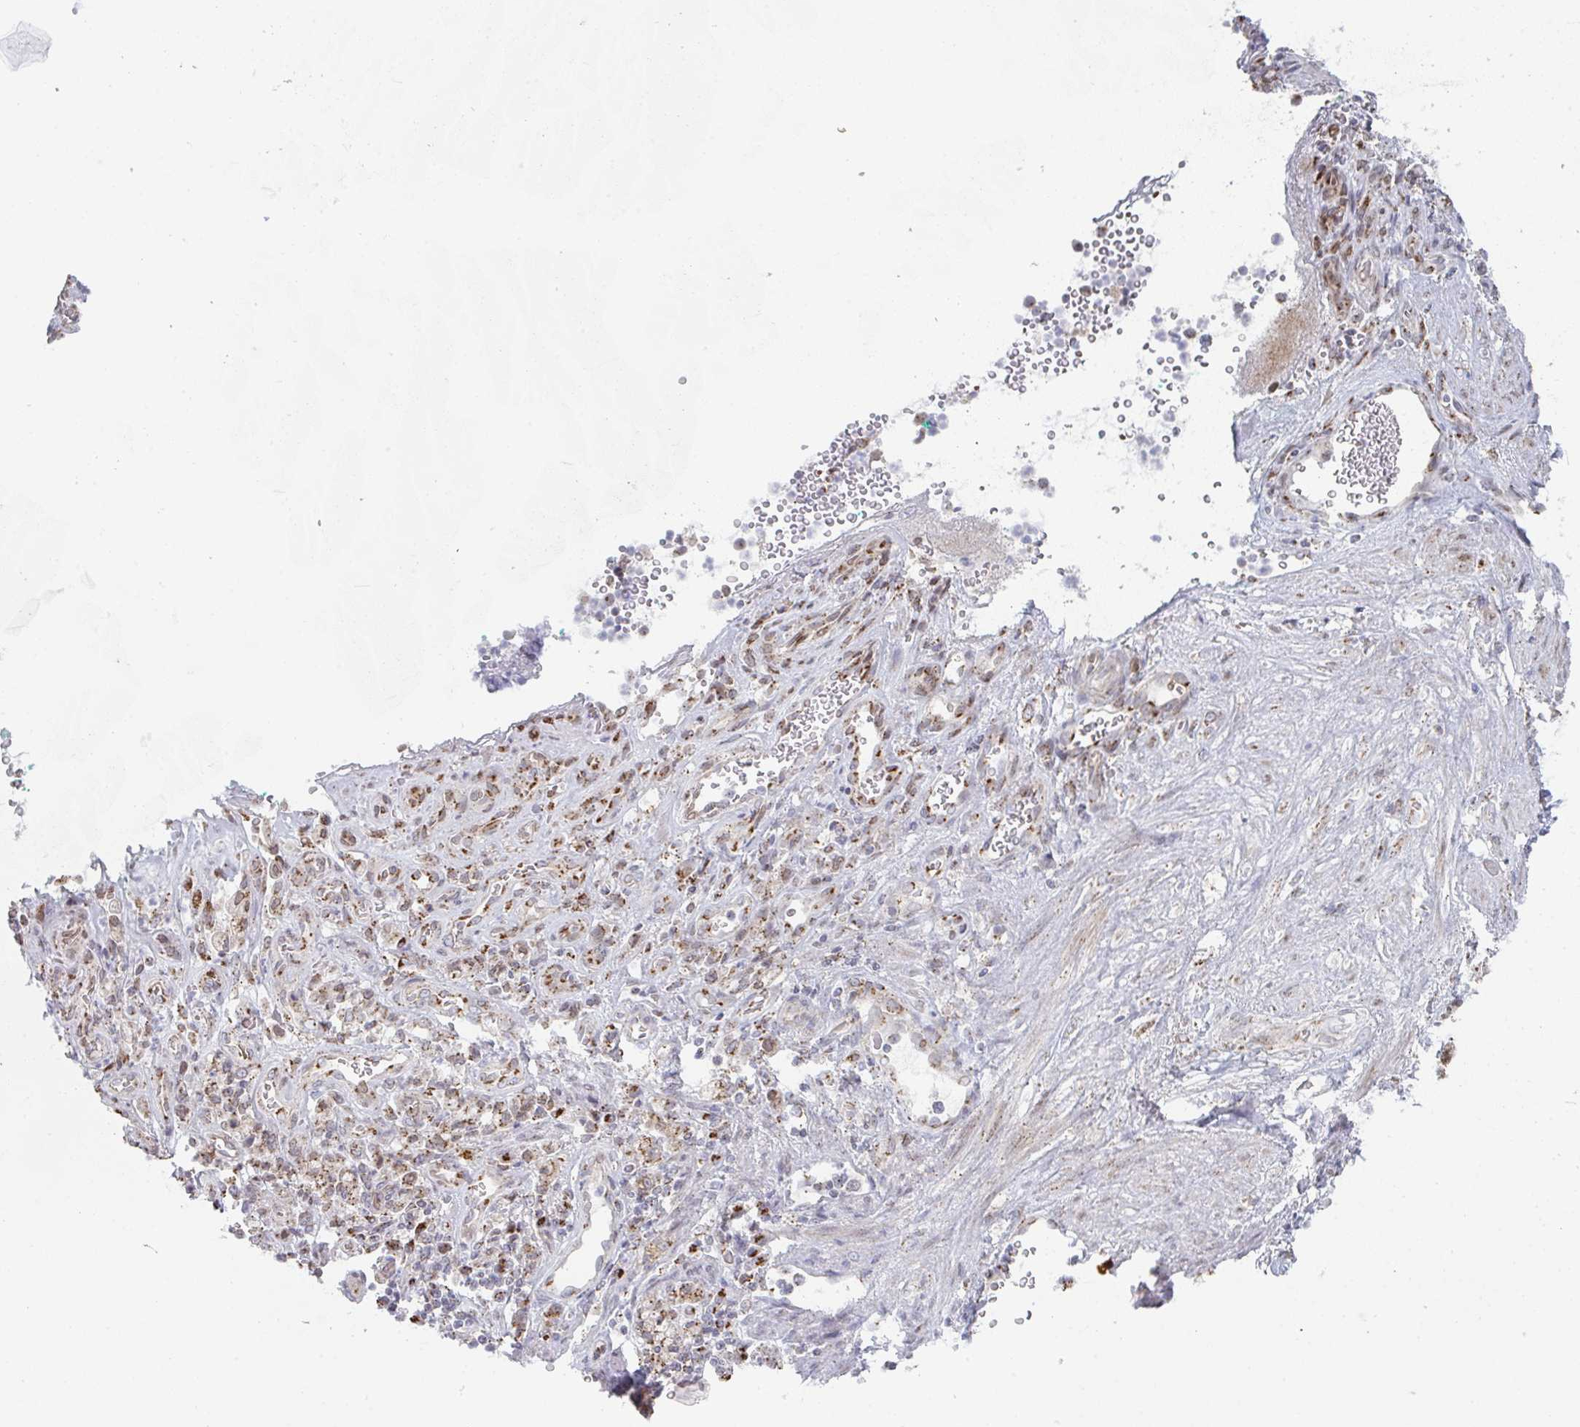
{"staining": {"intensity": "moderate", "quantity": ">75%", "location": "cytoplasmic/membranous"}, "tissue": "stomach cancer", "cell_type": "Tumor cells", "image_type": "cancer", "snomed": [{"axis": "morphology", "description": "Adenocarcinoma, NOS"}, {"axis": "topography", "description": "Stomach"}], "caption": "Stomach adenocarcinoma stained with immunohistochemistry (IHC) shows moderate cytoplasmic/membranous expression in about >75% of tumor cells.", "gene": "ZNF526", "patient": {"sex": "male", "age": 77}}